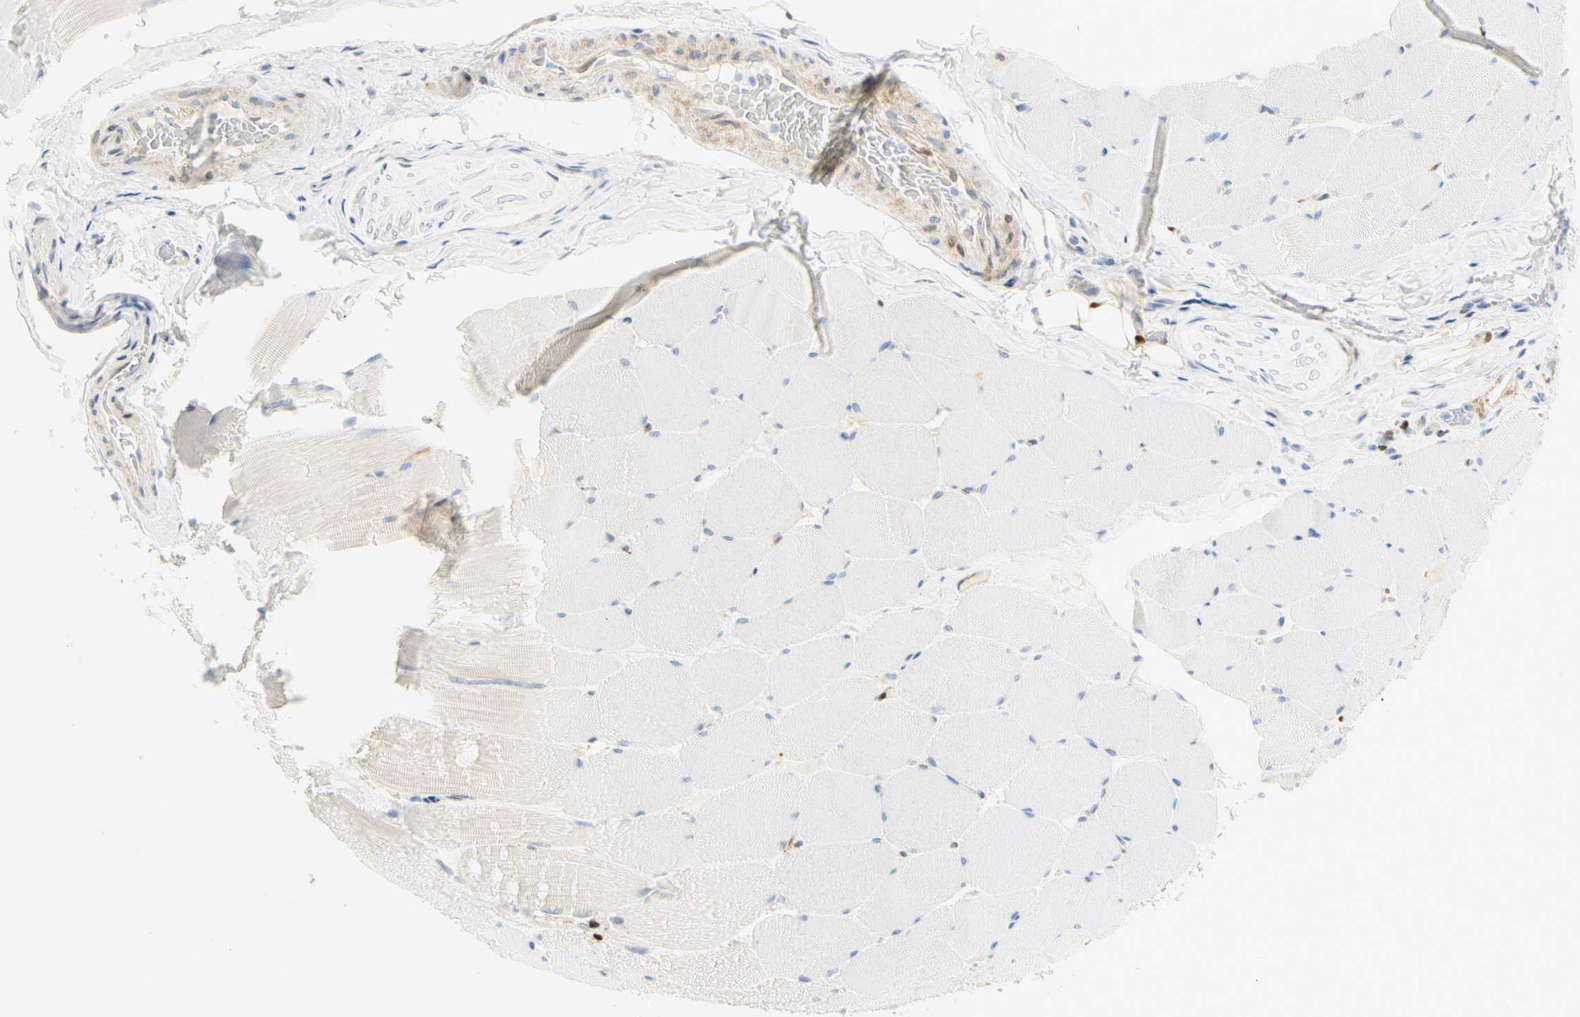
{"staining": {"intensity": "negative", "quantity": "none", "location": "none"}, "tissue": "skeletal muscle", "cell_type": "Myocytes", "image_type": "normal", "snomed": [{"axis": "morphology", "description": "Normal tissue, NOS"}, {"axis": "topography", "description": "Skeletal muscle"}], "caption": "The histopathology image reveals no significant expression in myocytes of skeletal muscle.", "gene": "SELENBP1", "patient": {"sex": "male", "age": 62}}